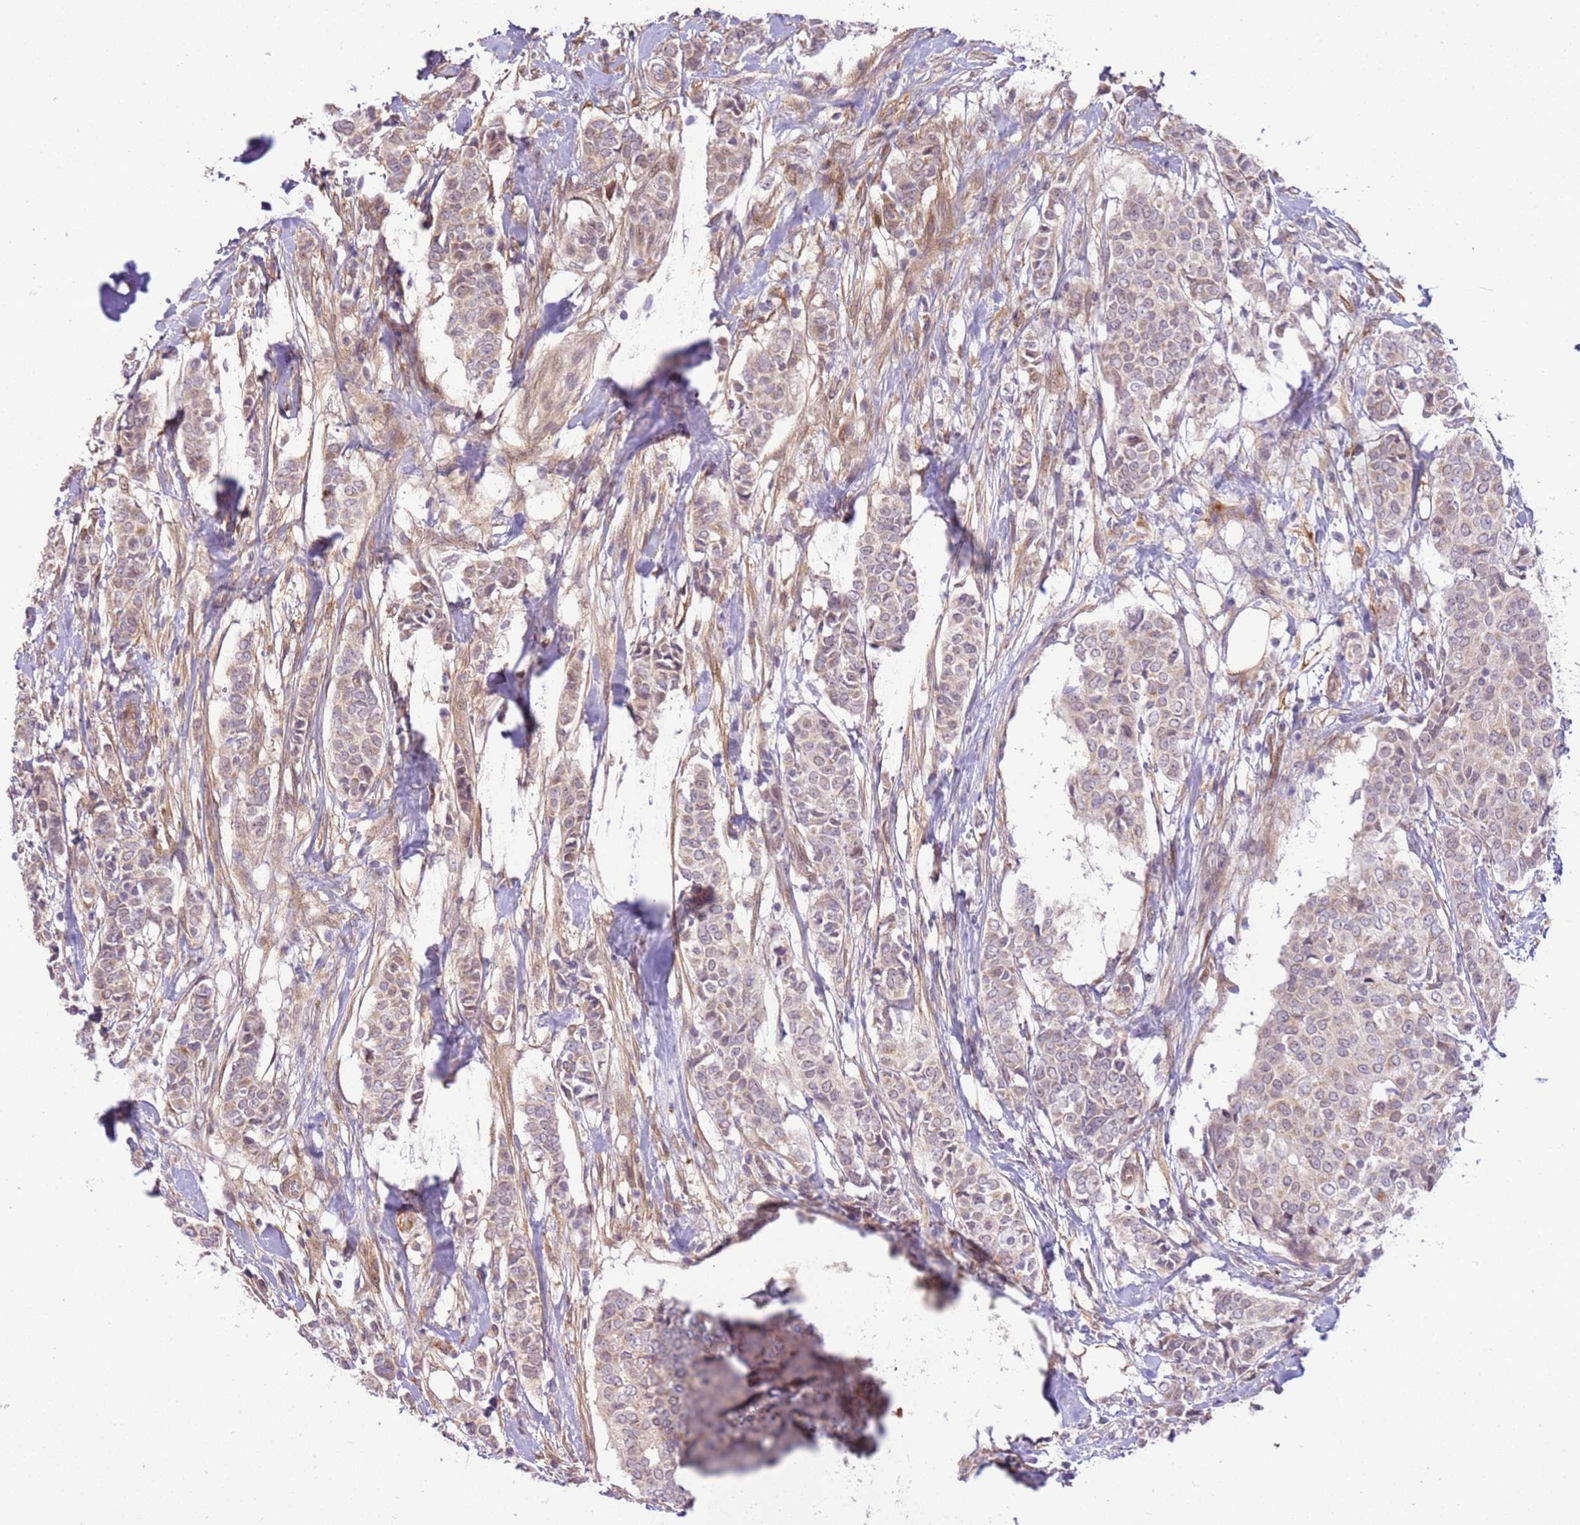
{"staining": {"intensity": "weak", "quantity": "<25%", "location": "cytoplasmic/membranous"}, "tissue": "breast cancer", "cell_type": "Tumor cells", "image_type": "cancer", "snomed": [{"axis": "morphology", "description": "Lobular carcinoma"}, {"axis": "topography", "description": "Breast"}], "caption": "High power microscopy photomicrograph of an immunohistochemistry (IHC) photomicrograph of lobular carcinoma (breast), revealing no significant expression in tumor cells.", "gene": "SCARA3", "patient": {"sex": "female", "age": 51}}